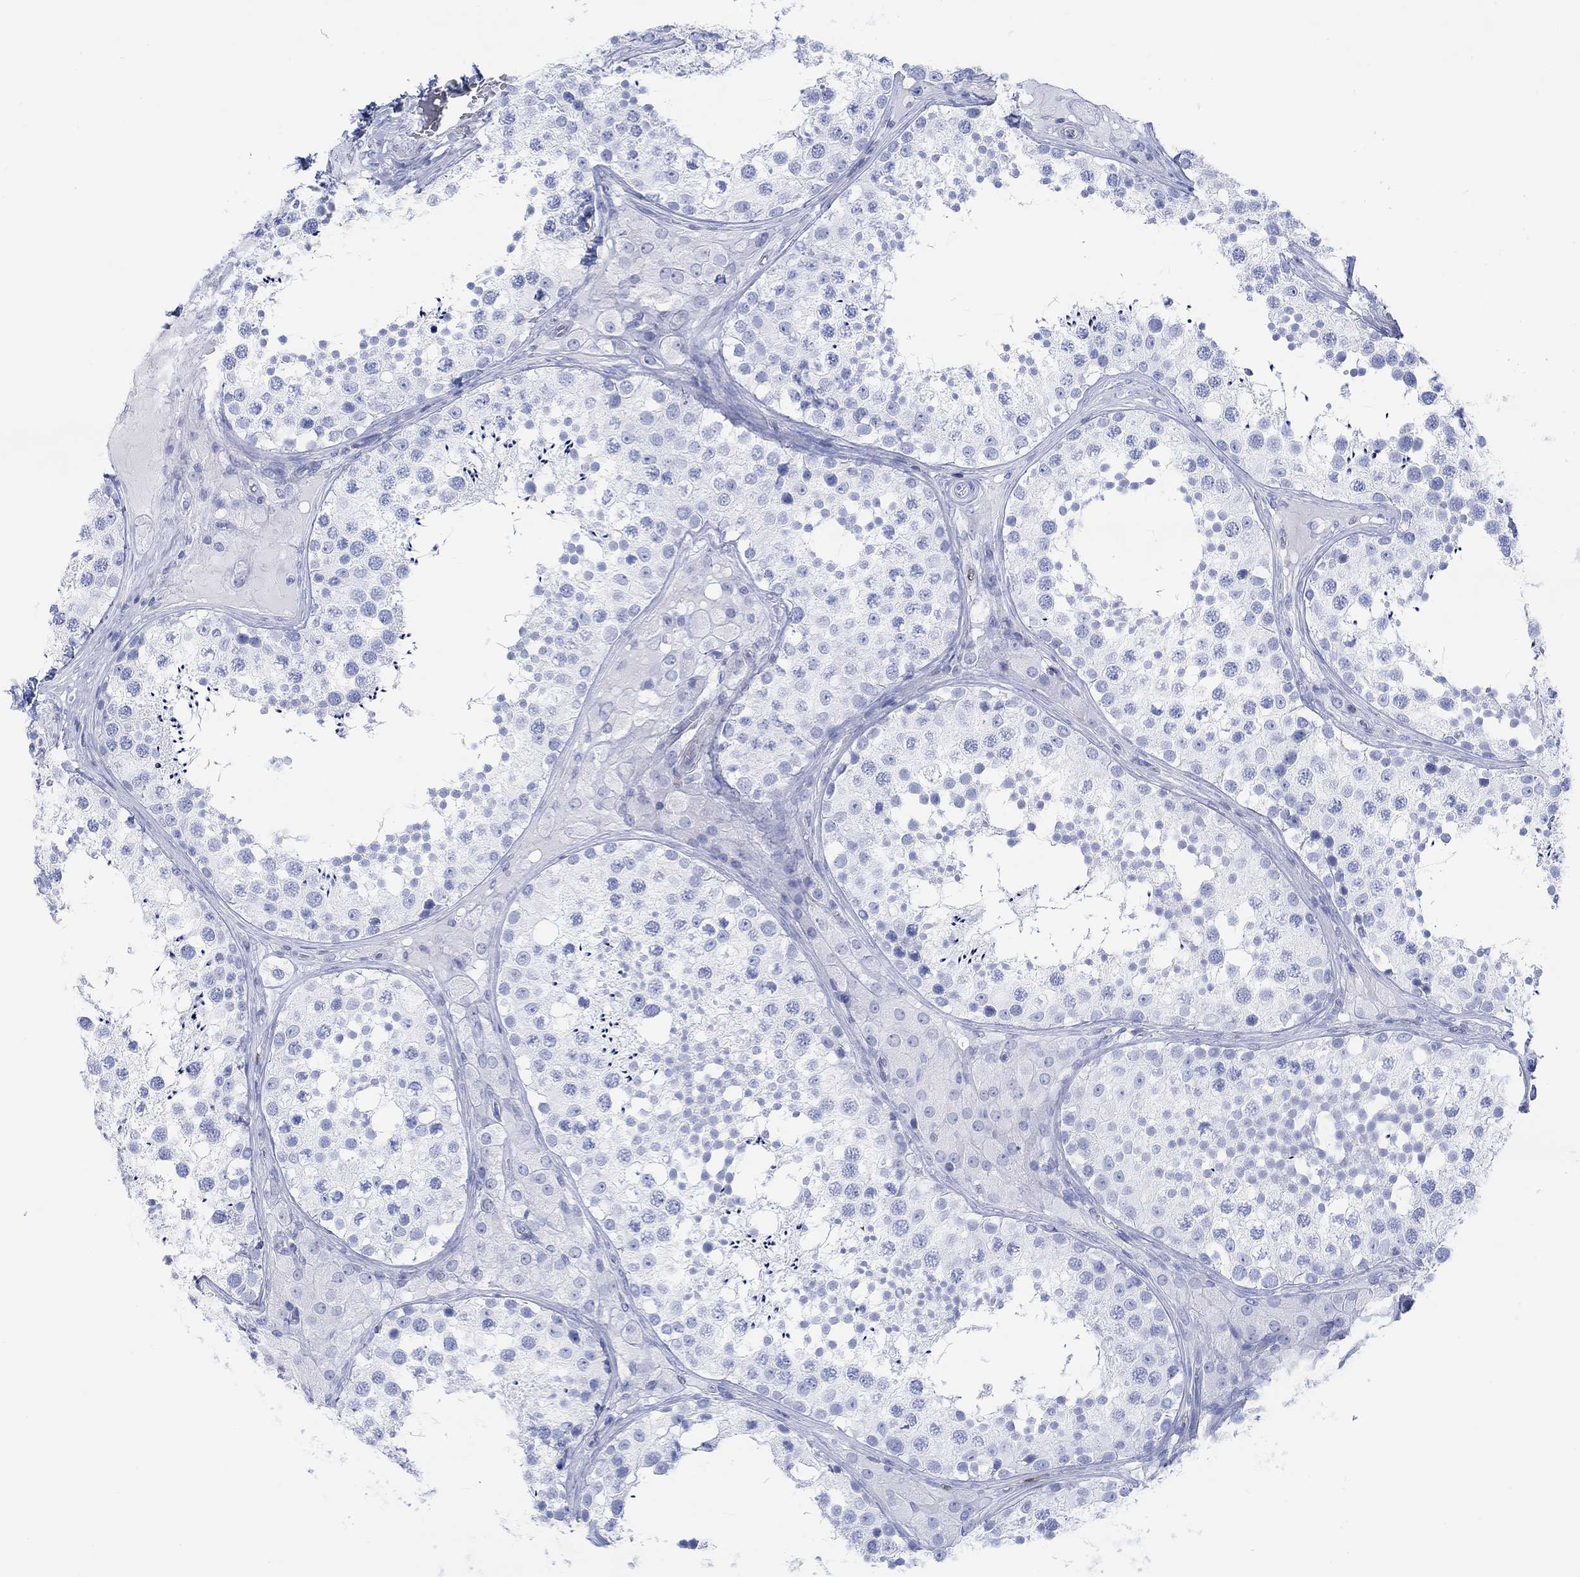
{"staining": {"intensity": "negative", "quantity": "none", "location": "none"}, "tissue": "testis", "cell_type": "Cells in seminiferous ducts", "image_type": "normal", "snomed": [{"axis": "morphology", "description": "Normal tissue, NOS"}, {"axis": "topography", "description": "Testis"}], "caption": "Immunohistochemical staining of normal testis displays no significant positivity in cells in seminiferous ducts.", "gene": "TPPP3", "patient": {"sex": "male", "age": 34}}